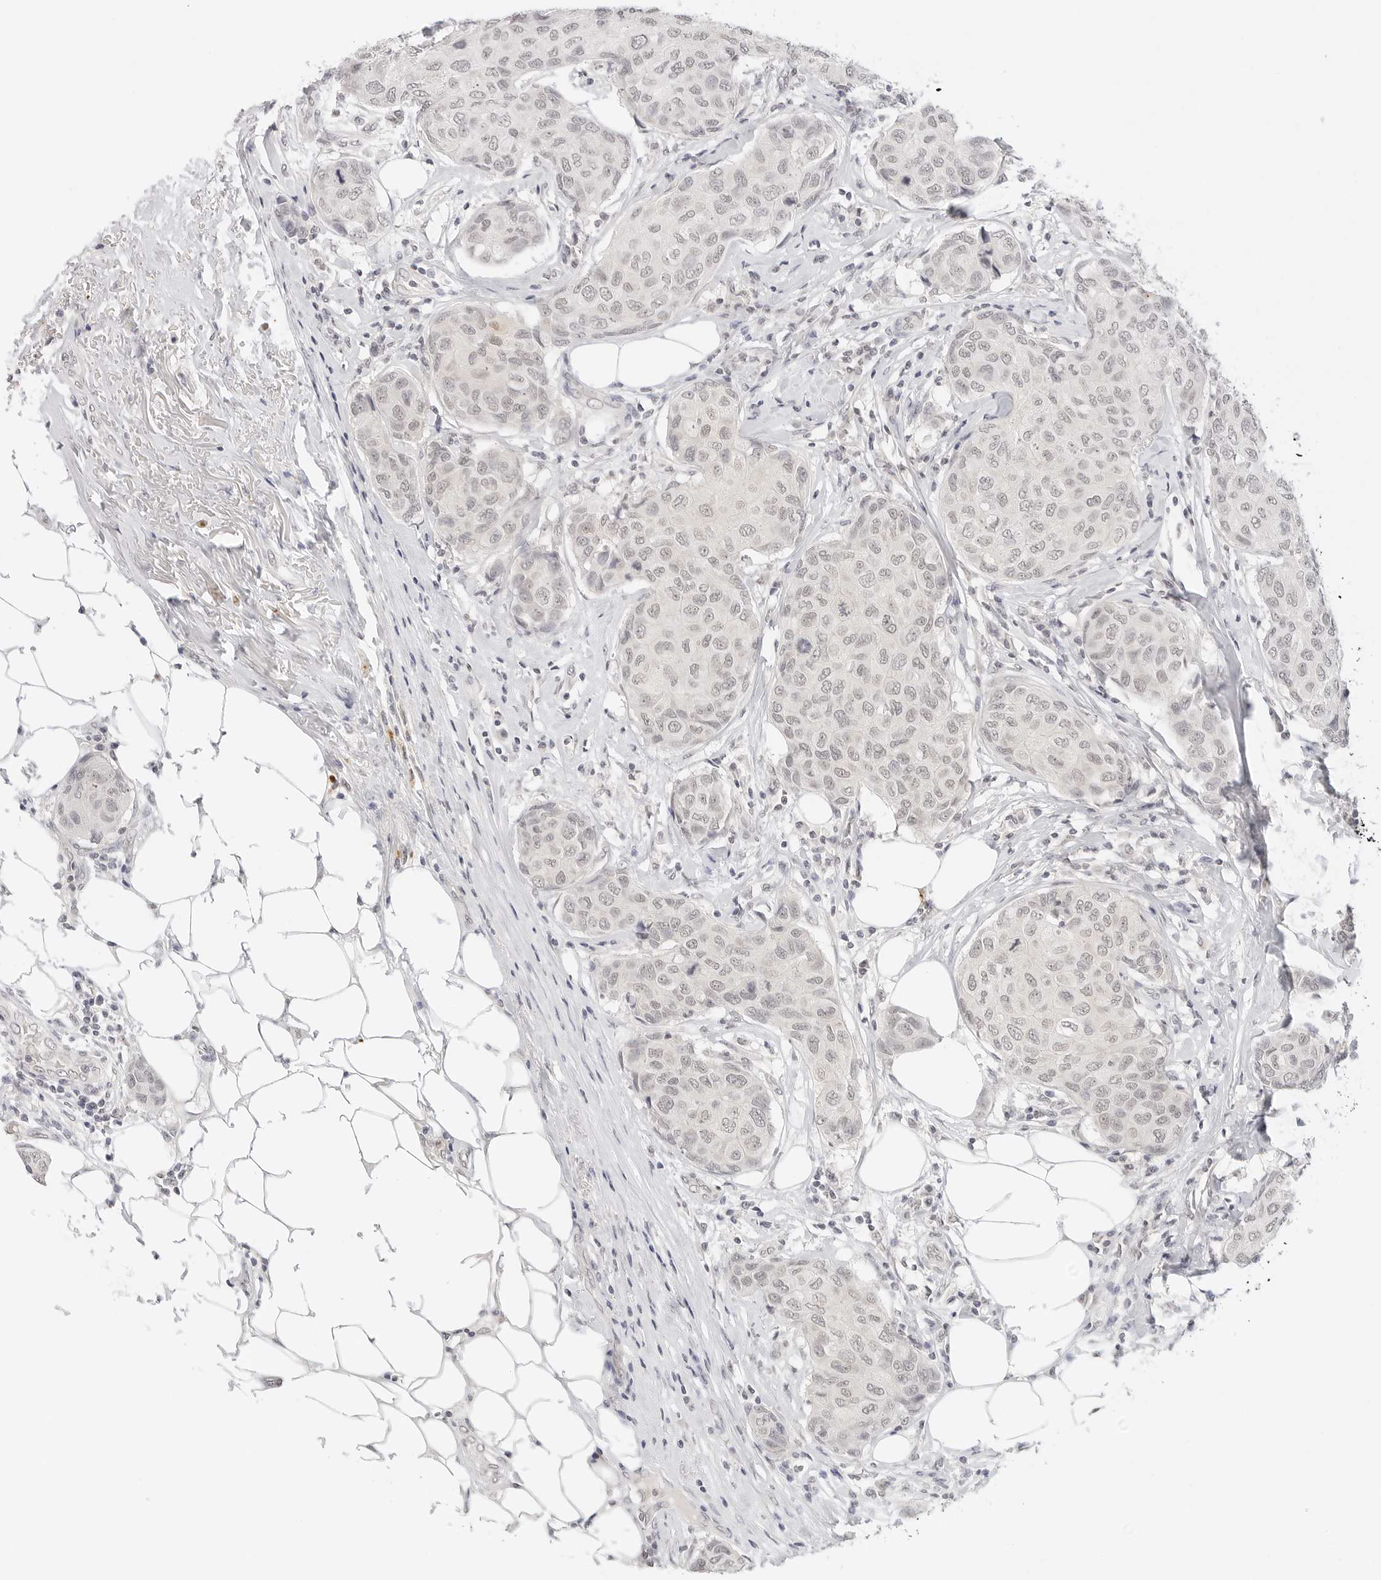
{"staining": {"intensity": "negative", "quantity": "none", "location": "none"}, "tissue": "breast cancer", "cell_type": "Tumor cells", "image_type": "cancer", "snomed": [{"axis": "morphology", "description": "Duct carcinoma"}, {"axis": "topography", "description": "Breast"}], "caption": "The IHC photomicrograph has no significant positivity in tumor cells of breast infiltrating ductal carcinoma tissue. Nuclei are stained in blue.", "gene": "GPR34", "patient": {"sex": "female", "age": 80}}